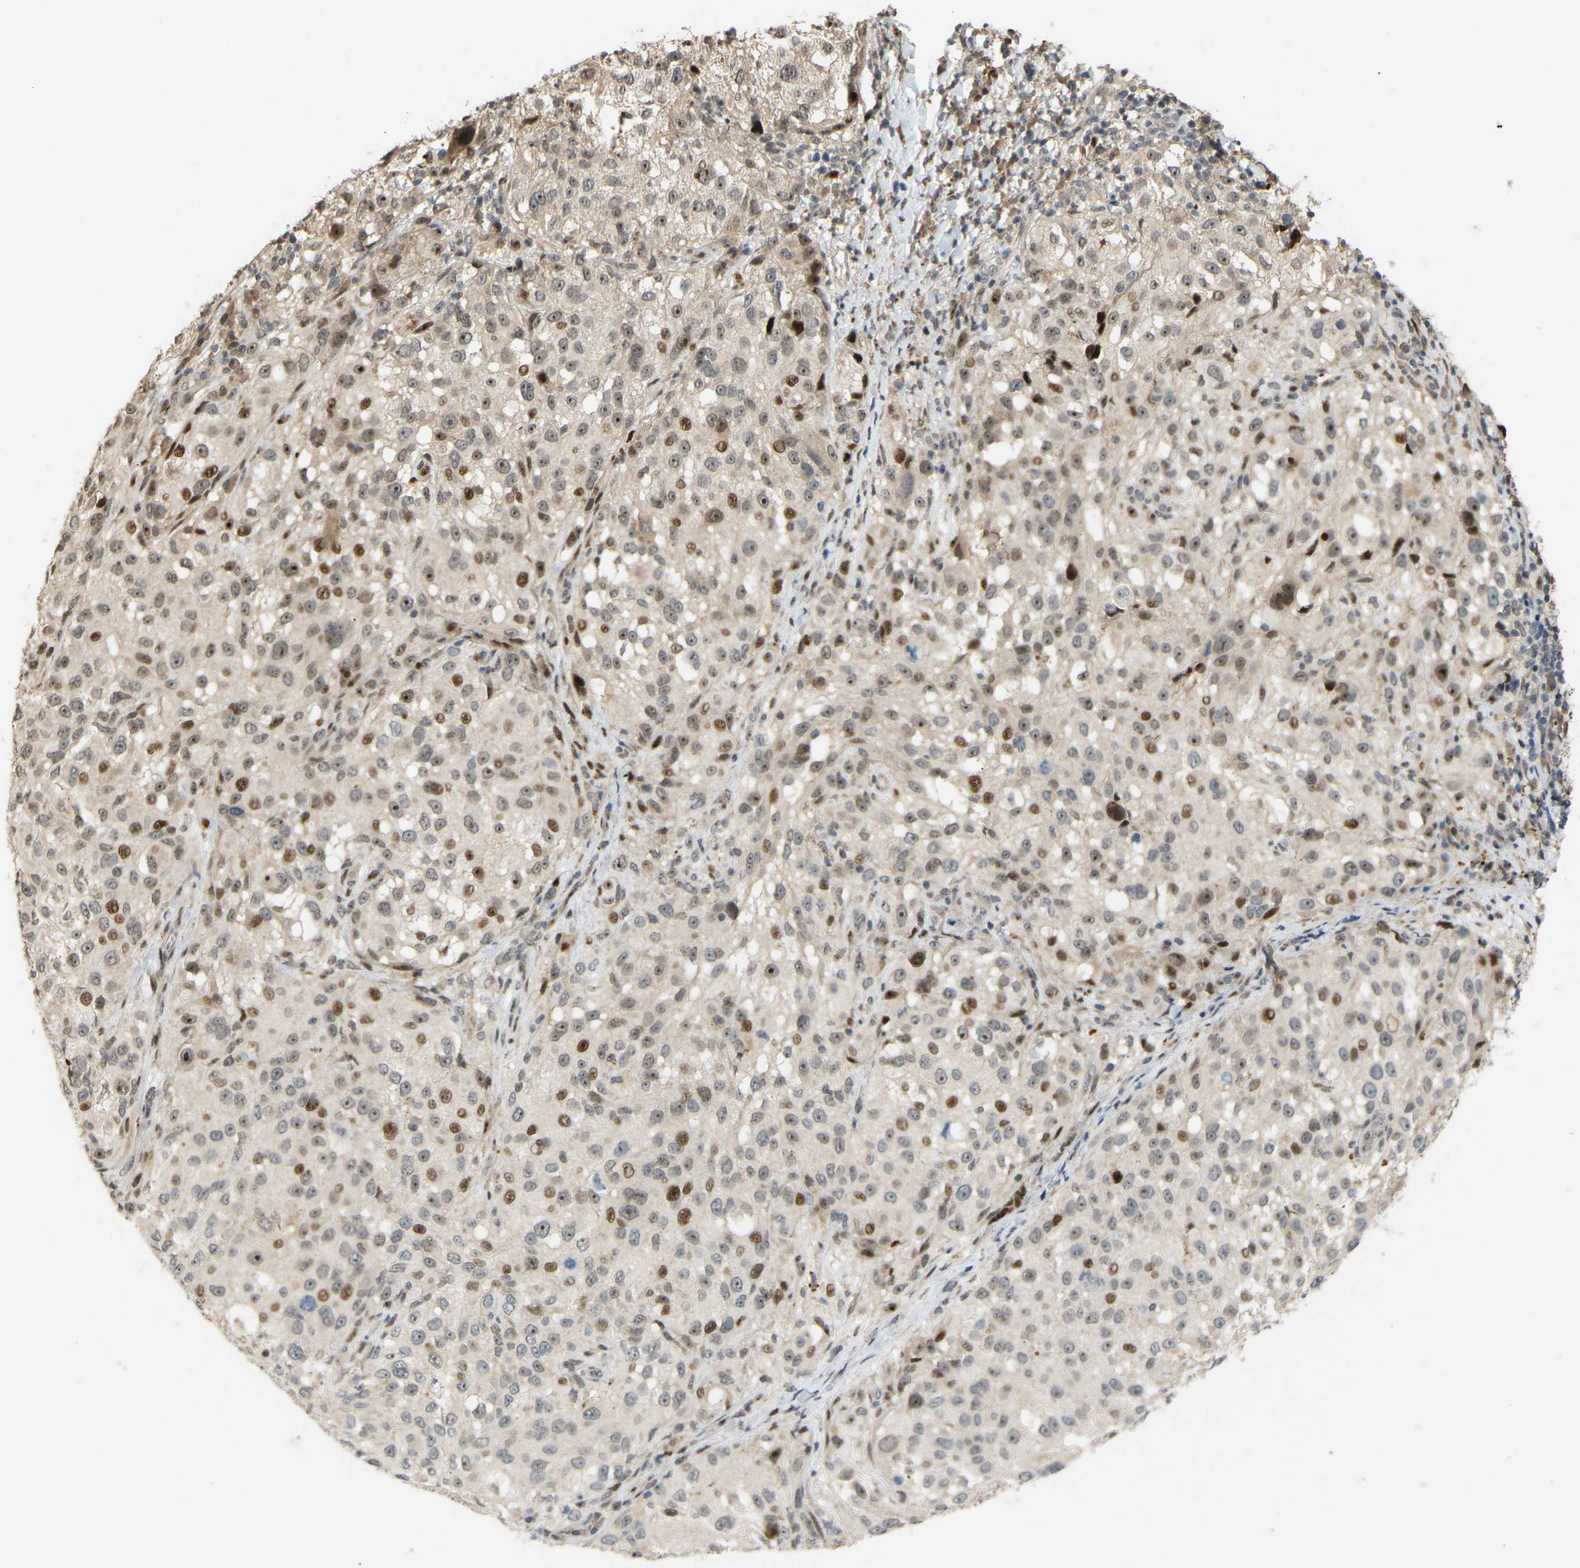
{"staining": {"intensity": "moderate", "quantity": "25%-75%", "location": "nuclear"}, "tissue": "melanoma", "cell_type": "Tumor cells", "image_type": "cancer", "snomed": [{"axis": "morphology", "description": "Necrosis, NOS"}, {"axis": "morphology", "description": "Malignant melanoma, NOS"}, {"axis": "topography", "description": "Skin"}], "caption": "Protein staining of malignant melanoma tissue shows moderate nuclear staining in approximately 25%-75% of tumor cells.", "gene": "PTPN4", "patient": {"sex": "female", "age": 87}}